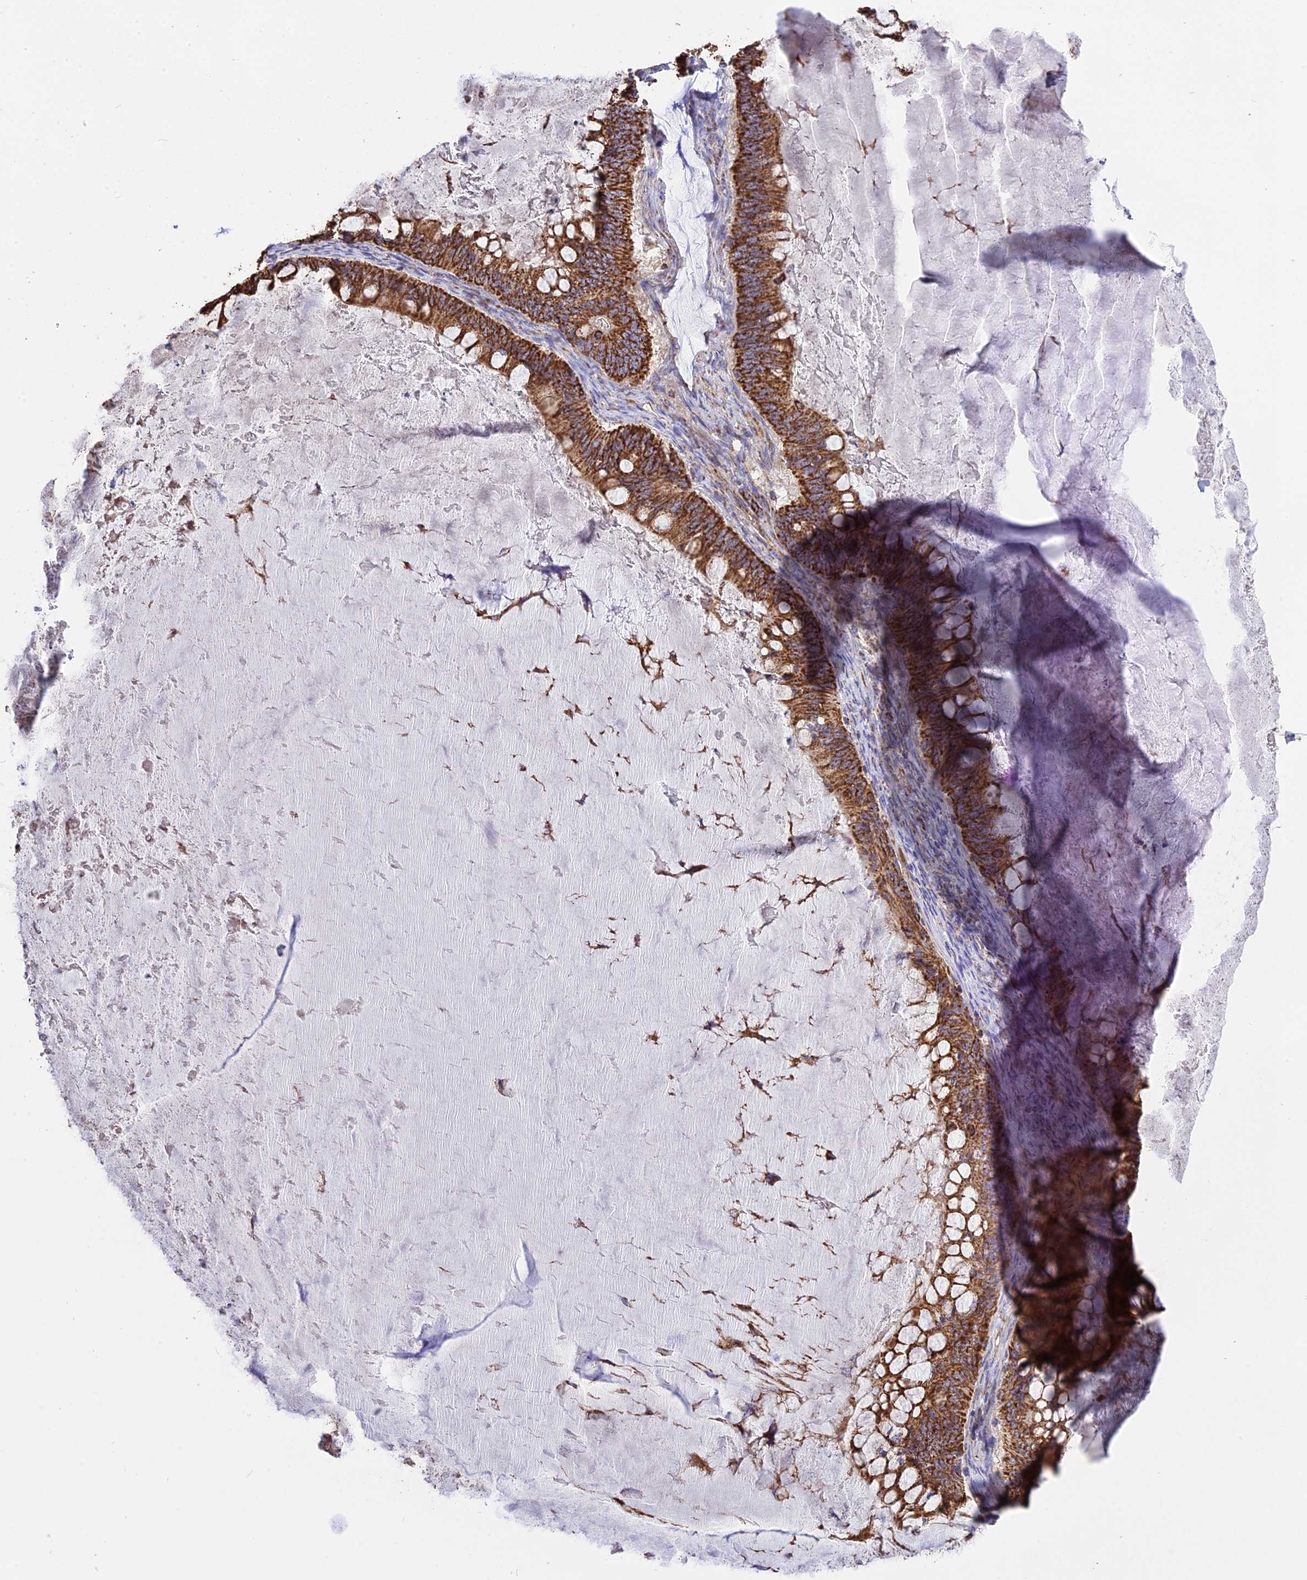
{"staining": {"intensity": "strong", "quantity": ">75%", "location": "cytoplasmic/membranous"}, "tissue": "ovarian cancer", "cell_type": "Tumor cells", "image_type": "cancer", "snomed": [{"axis": "morphology", "description": "Cystadenocarcinoma, mucinous, NOS"}, {"axis": "topography", "description": "Ovary"}], "caption": "Immunohistochemical staining of human ovarian cancer (mucinous cystadenocarcinoma) shows strong cytoplasmic/membranous protein expression in approximately >75% of tumor cells.", "gene": "TTC4", "patient": {"sex": "female", "age": 61}}